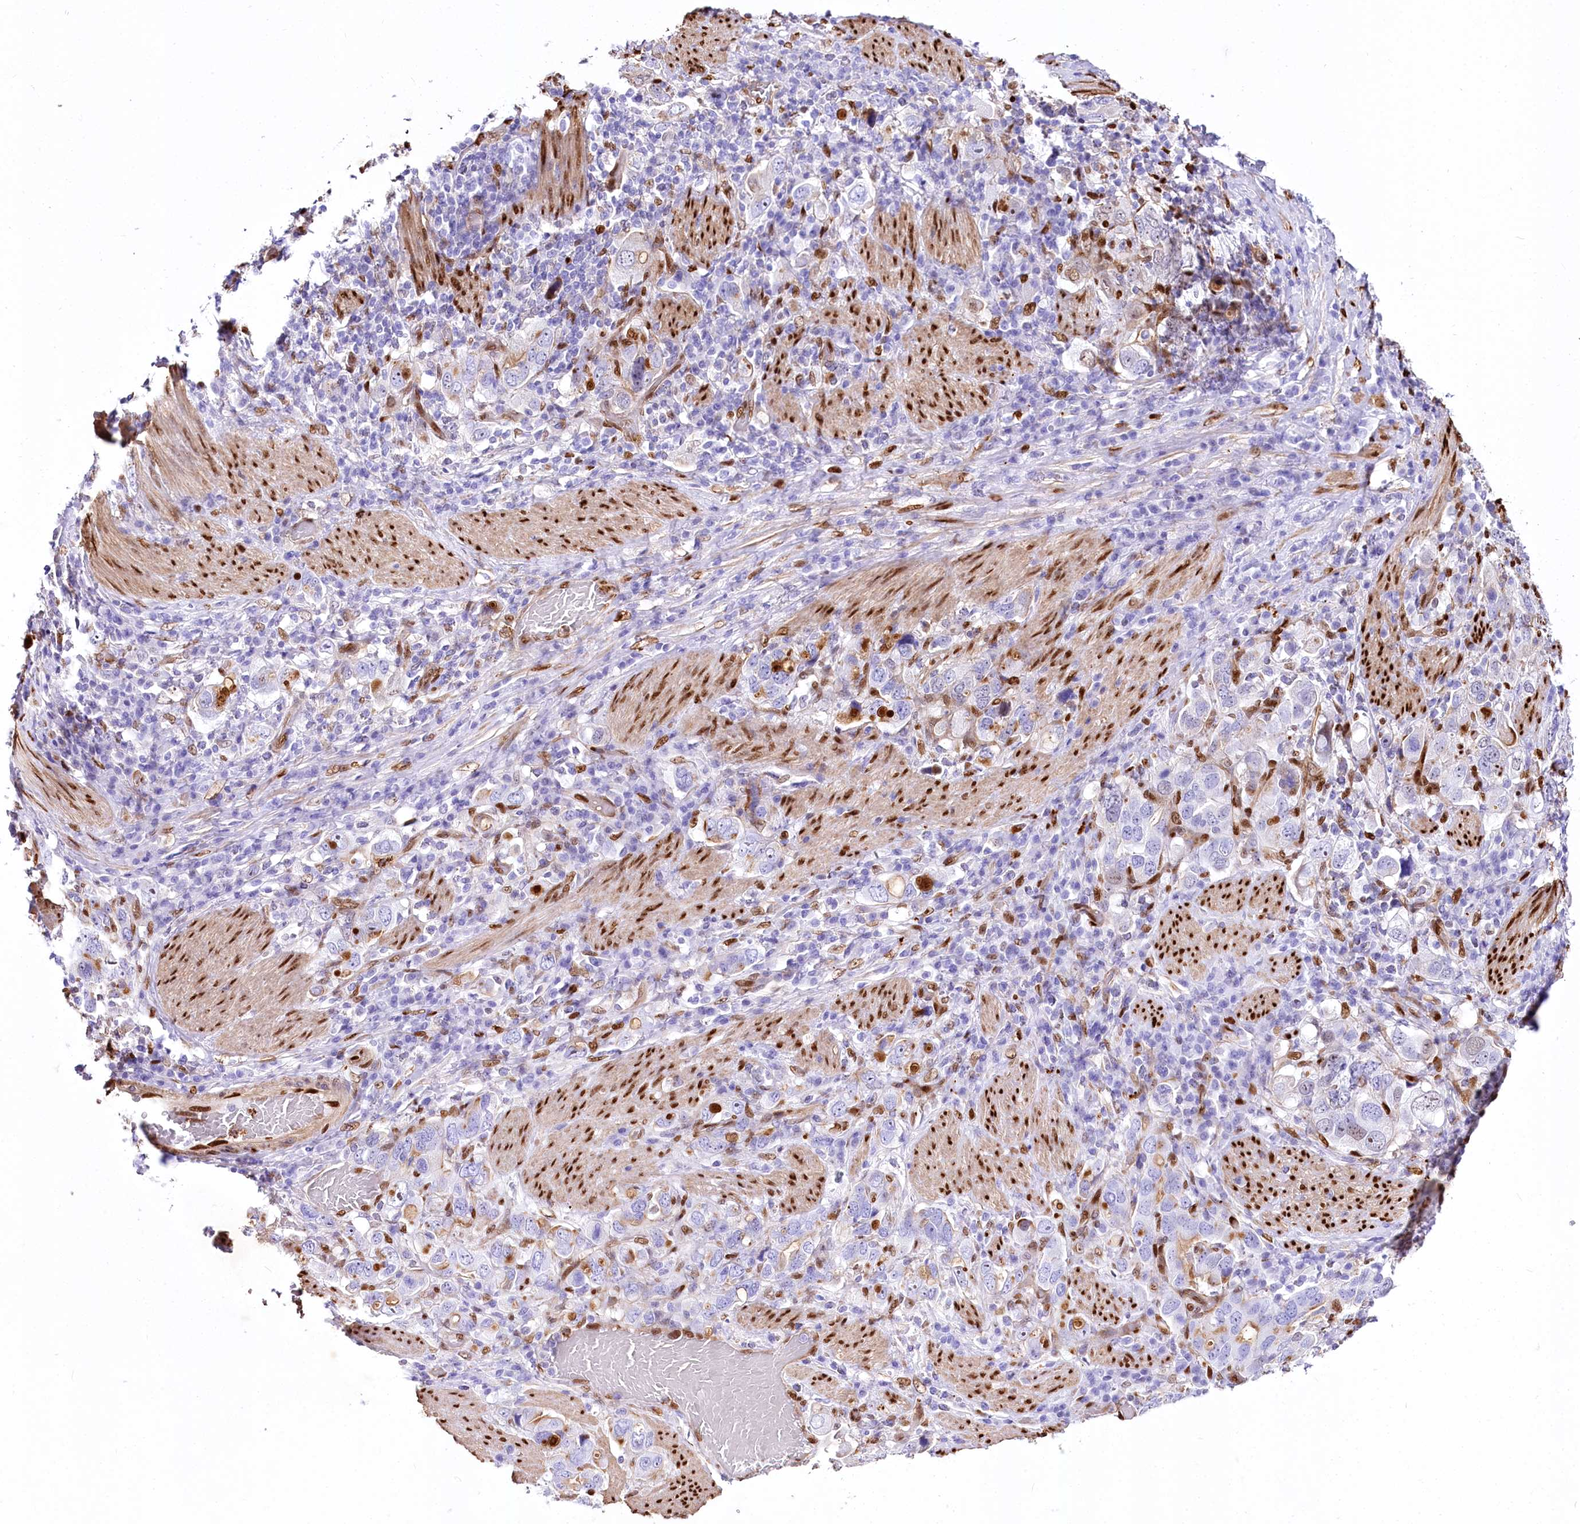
{"staining": {"intensity": "negative", "quantity": "none", "location": "none"}, "tissue": "stomach cancer", "cell_type": "Tumor cells", "image_type": "cancer", "snomed": [{"axis": "morphology", "description": "Adenocarcinoma, NOS"}, {"axis": "topography", "description": "Stomach, upper"}], "caption": "High power microscopy histopathology image of an IHC histopathology image of stomach adenocarcinoma, revealing no significant expression in tumor cells. (Stains: DAB (3,3'-diaminobenzidine) IHC with hematoxylin counter stain, Microscopy: brightfield microscopy at high magnification).", "gene": "PTMS", "patient": {"sex": "male", "age": 62}}